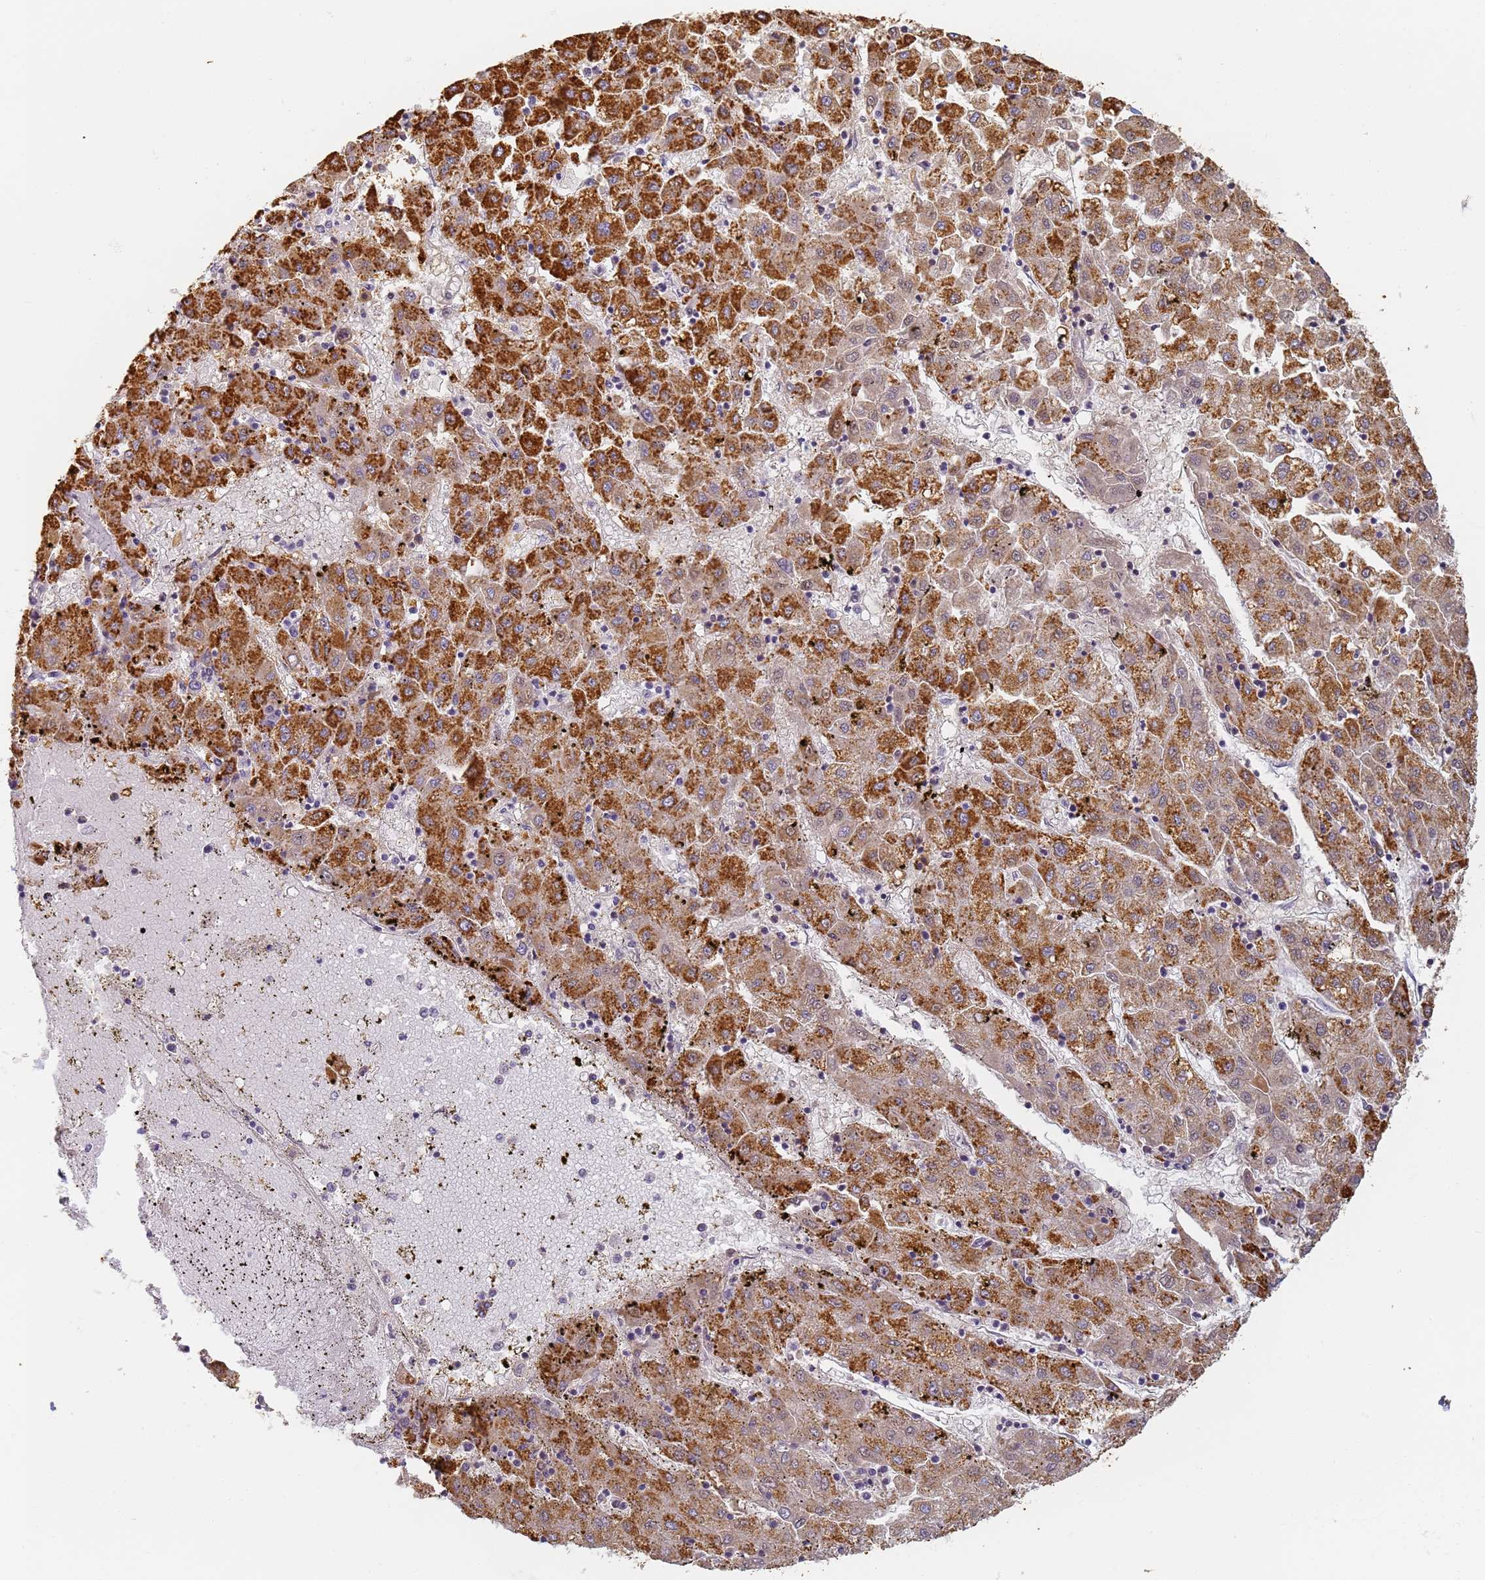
{"staining": {"intensity": "strong", "quantity": ">75%", "location": "cytoplasmic/membranous"}, "tissue": "liver cancer", "cell_type": "Tumor cells", "image_type": "cancer", "snomed": [{"axis": "morphology", "description": "Carcinoma, Hepatocellular, NOS"}, {"axis": "topography", "description": "Liver"}], "caption": "IHC (DAB) staining of liver hepatocellular carcinoma demonstrates strong cytoplasmic/membranous protein staining in approximately >75% of tumor cells.", "gene": "SLC38A9", "patient": {"sex": "male", "age": 72}}